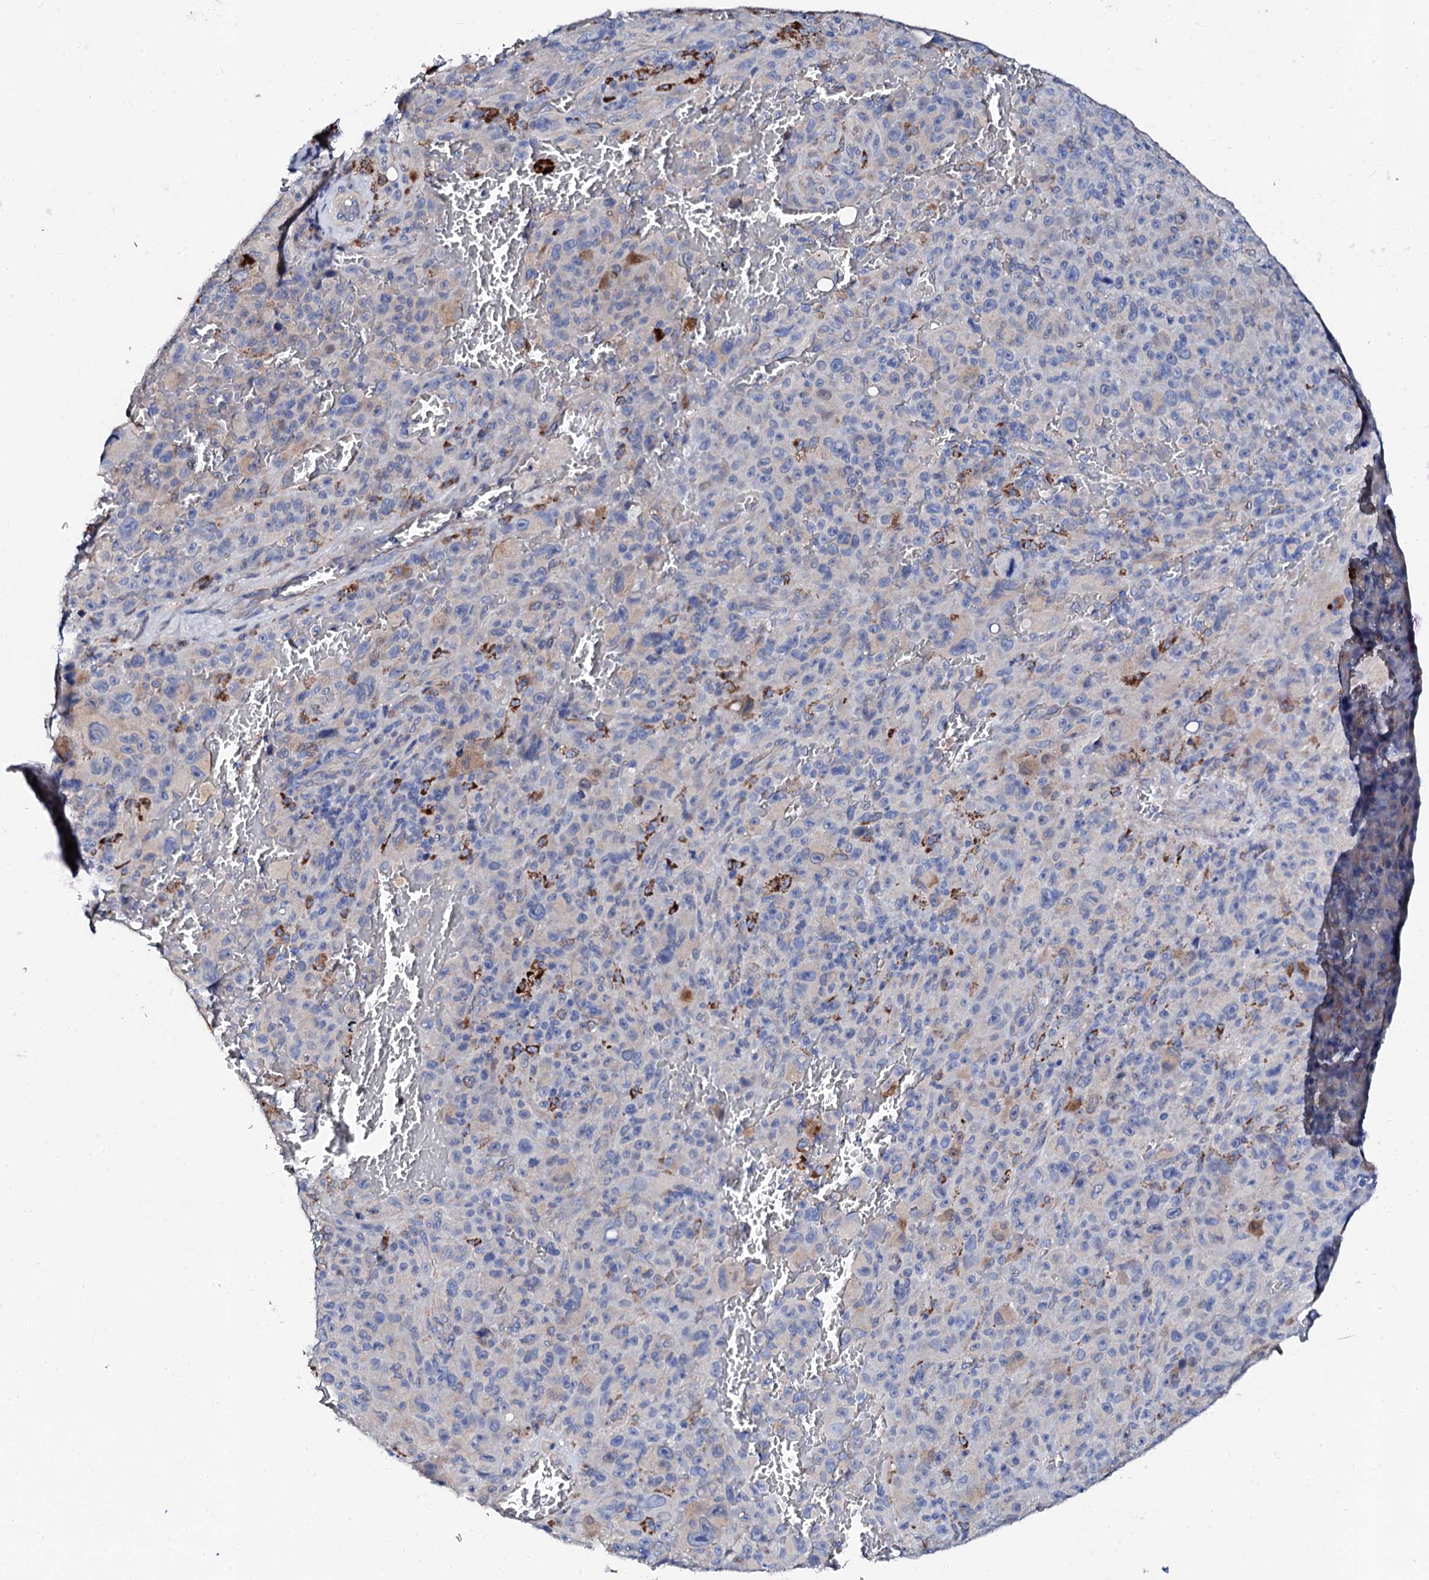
{"staining": {"intensity": "negative", "quantity": "none", "location": "none"}, "tissue": "melanoma", "cell_type": "Tumor cells", "image_type": "cancer", "snomed": [{"axis": "morphology", "description": "Malignant melanoma, NOS"}, {"axis": "topography", "description": "Skin"}], "caption": "This is an IHC micrograph of human melanoma. There is no staining in tumor cells.", "gene": "KLHL32", "patient": {"sex": "female", "age": 82}}